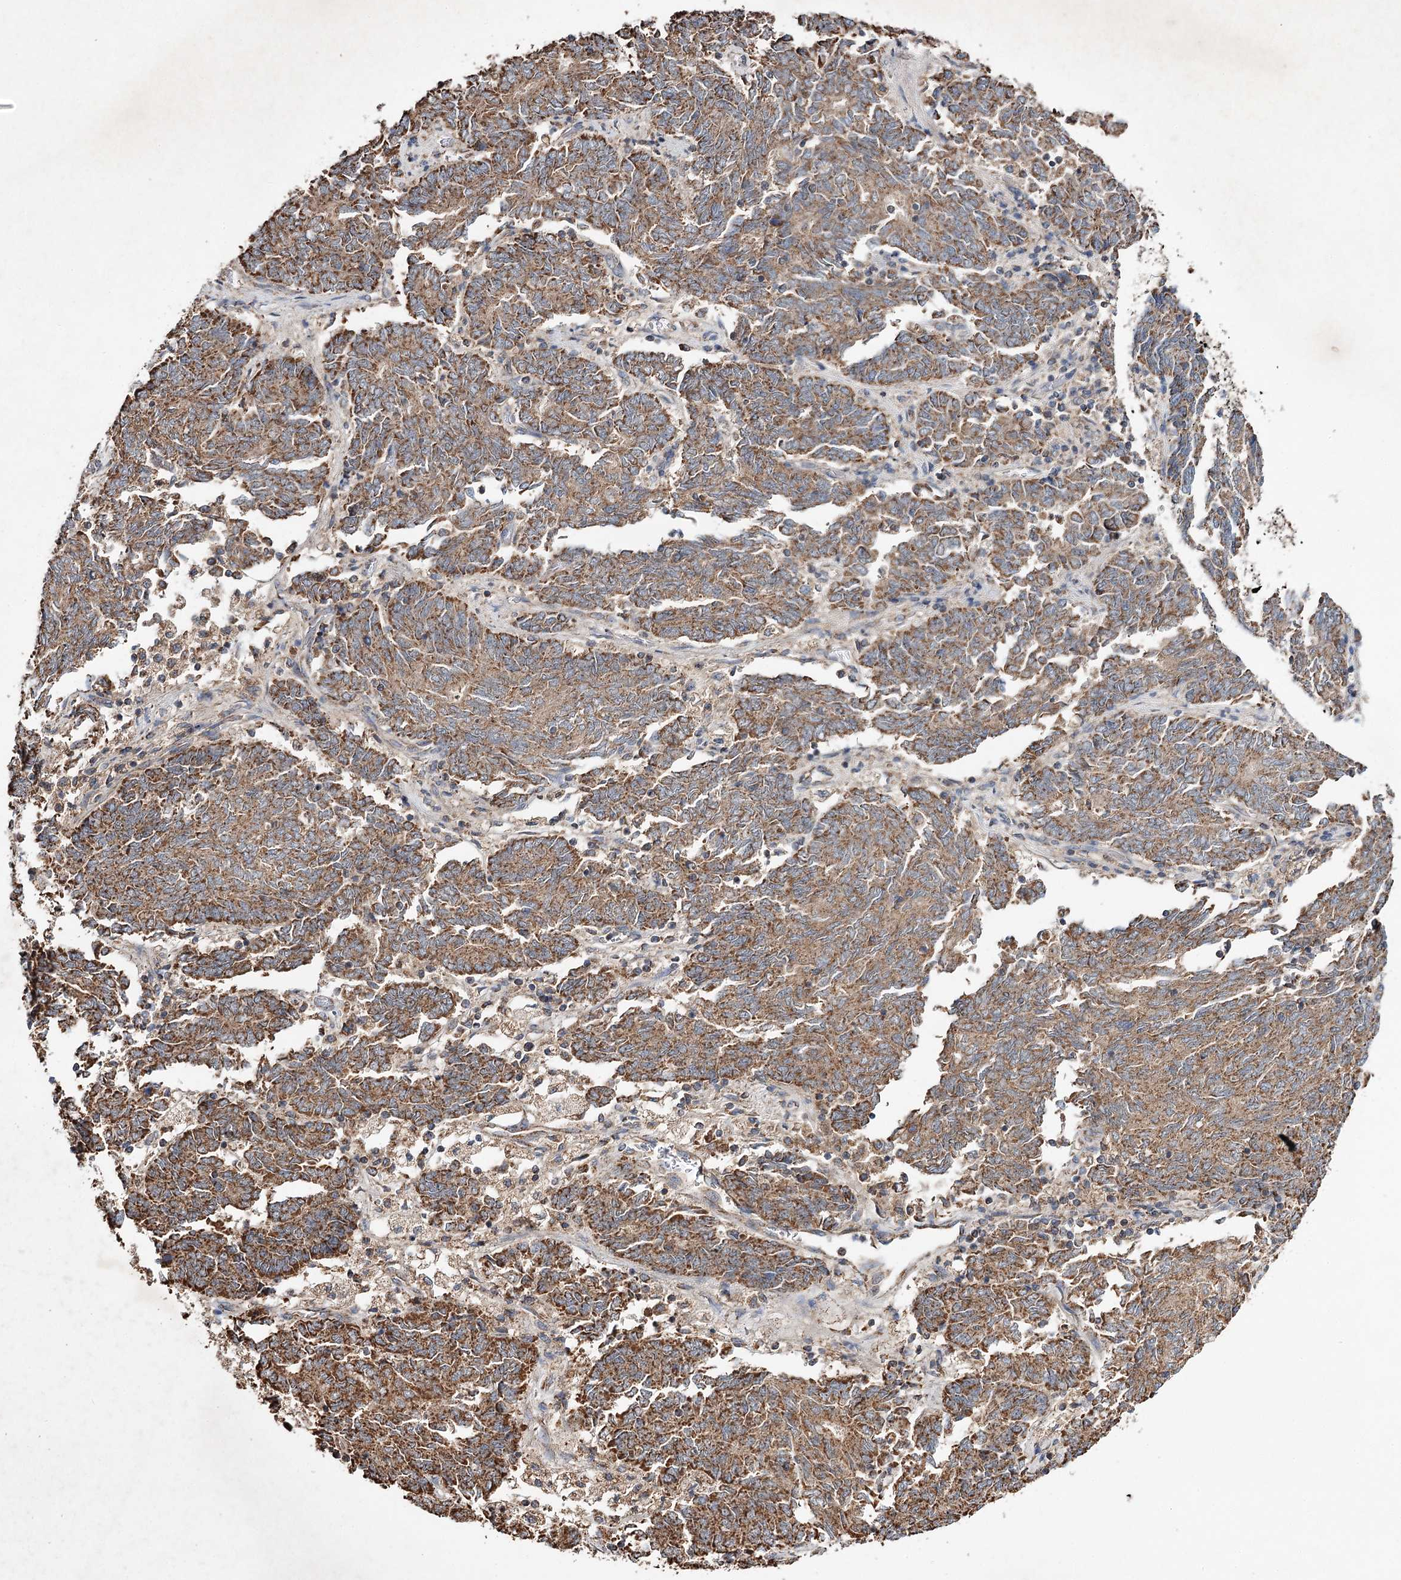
{"staining": {"intensity": "moderate", "quantity": ">75%", "location": "cytoplasmic/membranous"}, "tissue": "endometrial cancer", "cell_type": "Tumor cells", "image_type": "cancer", "snomed": [{"axis": "morphology", "description": "Adenocarcinoma, NOS"}, {"axis": "topography", "description": "Endometrium"}], "caption": "A photomicrograph of endometrial cancer (adenocarcinoma) stained for a protein shows moderate cytoplasmic/membranous brown staining in tumor cells.", "gene": "PIK3CB", "patient": {"sex": "female", "age": 80}}